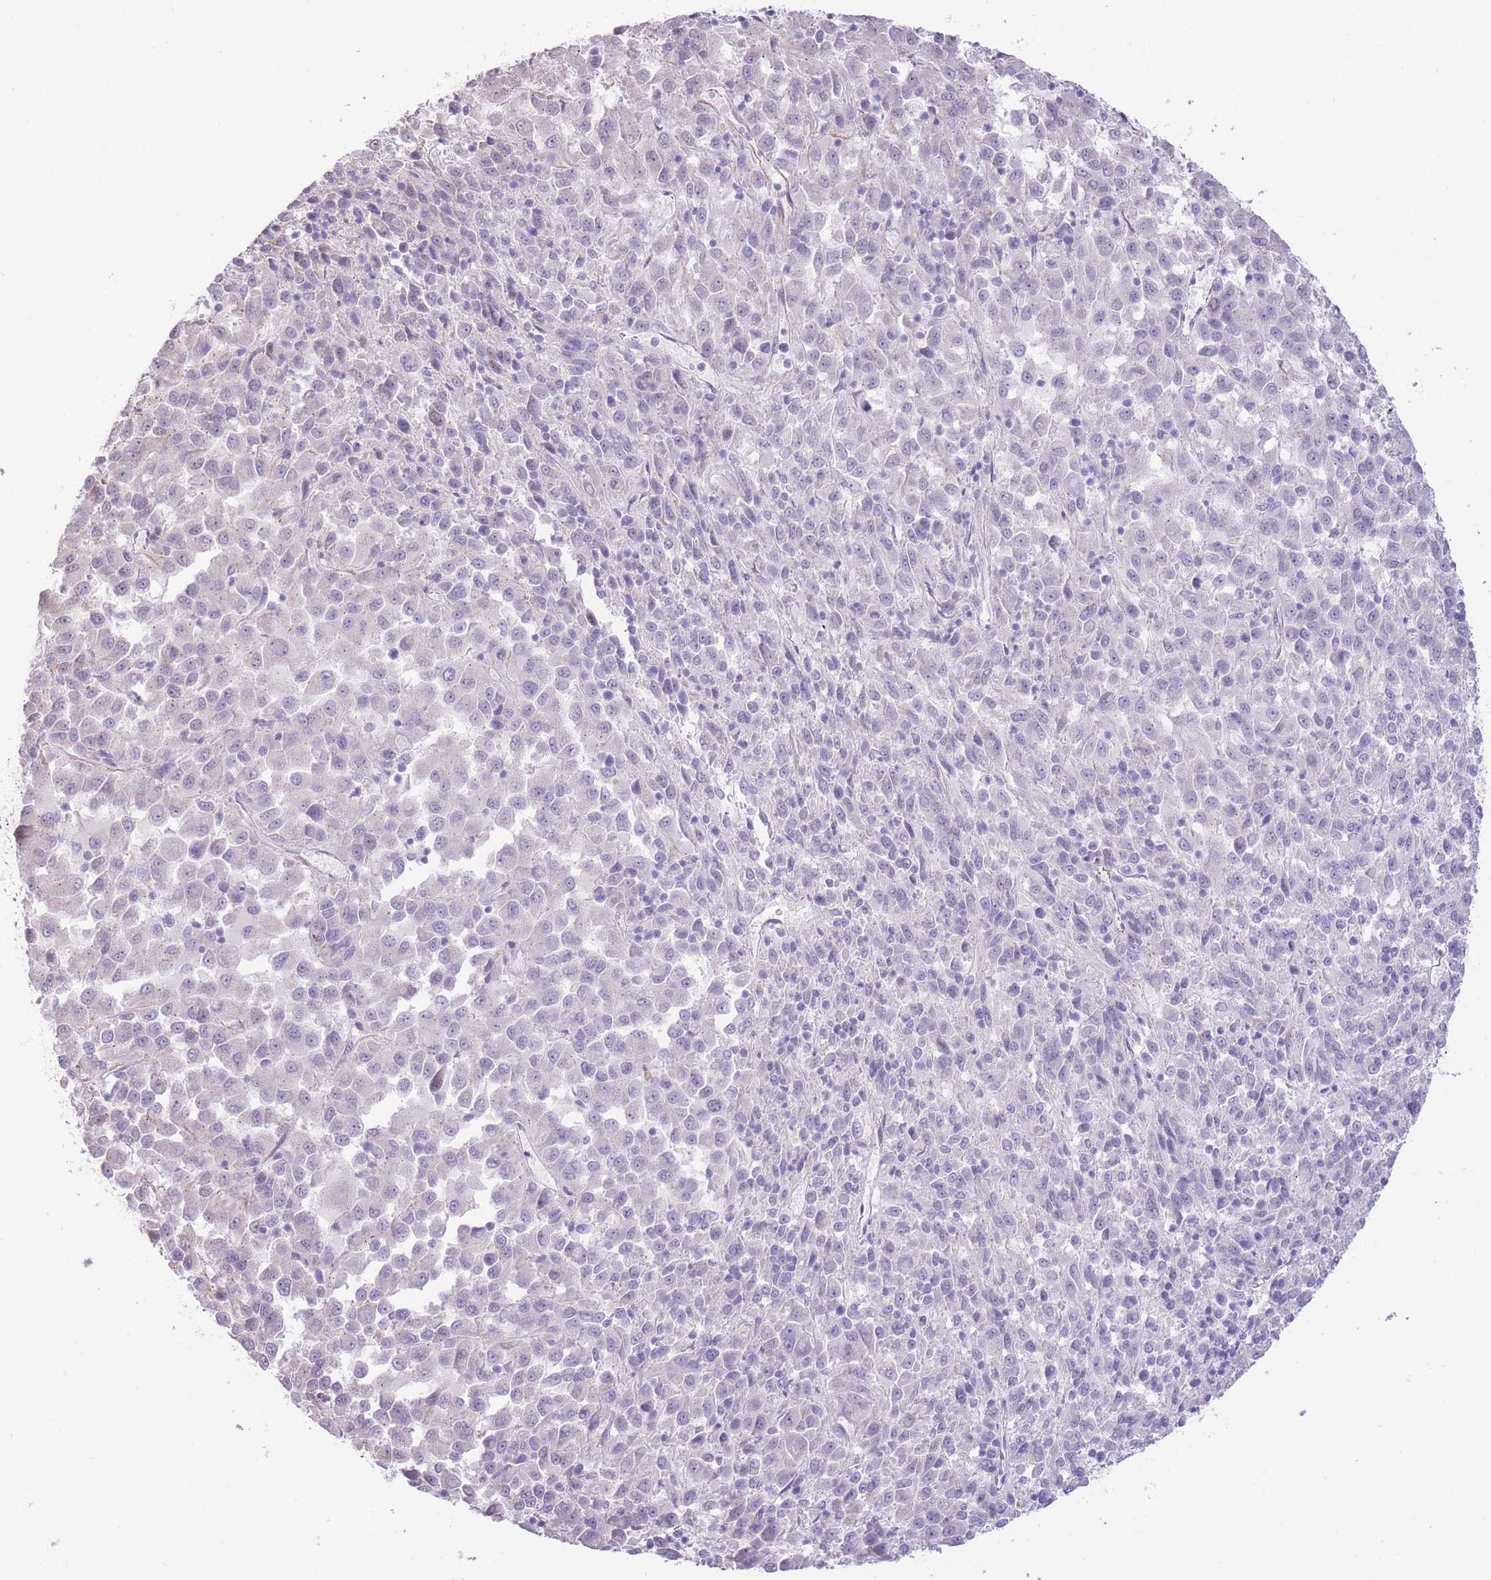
{"staining": {"intensity": "negative", "quantity": "none", "location": "none"}, "tissue": "melanoma", "cell_type": "Tumor cells", "image_type": "cancer", "snomed": [{"axis": "morphology", "description": "Malignant melanoma, Metastatic site"}, {"axis": "topography", "description": "Lung"}], "caption": "An image of human melanoma is negative for staining in tumor cells.", "gene": "PSG8", "patient": {"sex": "male", "age": 64}}